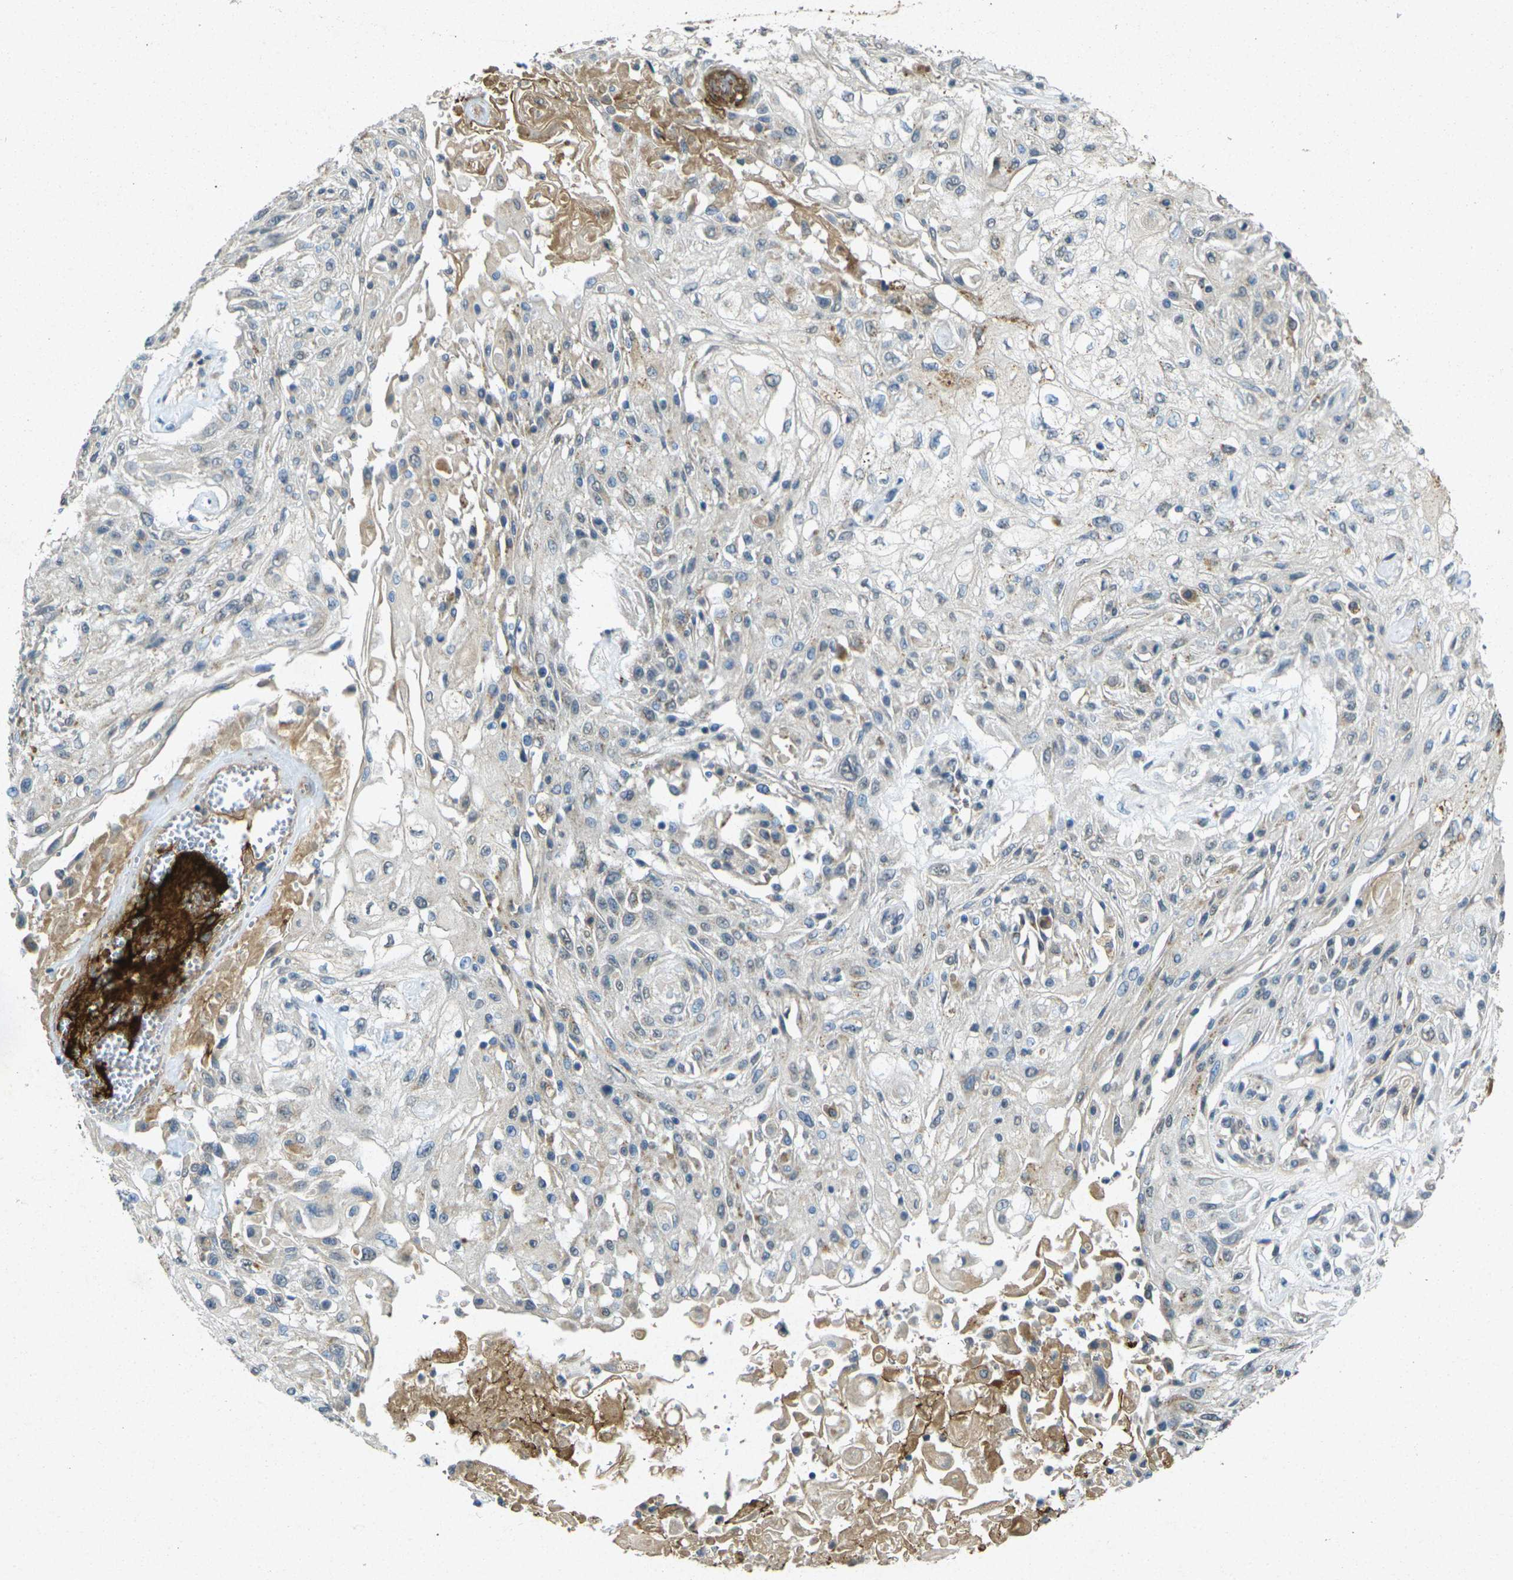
{"staining": {"intensity": "moderate", "quantity": "25%-75%", "location": "cytoplasmic/membranous"}, "tissue": "skin cancer", "cell_type": "Tumor cells", "image_type": "cancer", "snomed": [{"axis": "morphology", "description": "Squamous cell carcinoma, NOS"}, {"axis": "topography", "description": "Skin"}], "caption": "Skin cancer (squamous cell carcinoma) stained with immunohistochemistry (IHC) shows moderate cytoplasmic/membranous positivity in approximately 25%-75% of tumor cells.", "gene": "RGMA", "patient": {"sex": "male", "age": 75}}